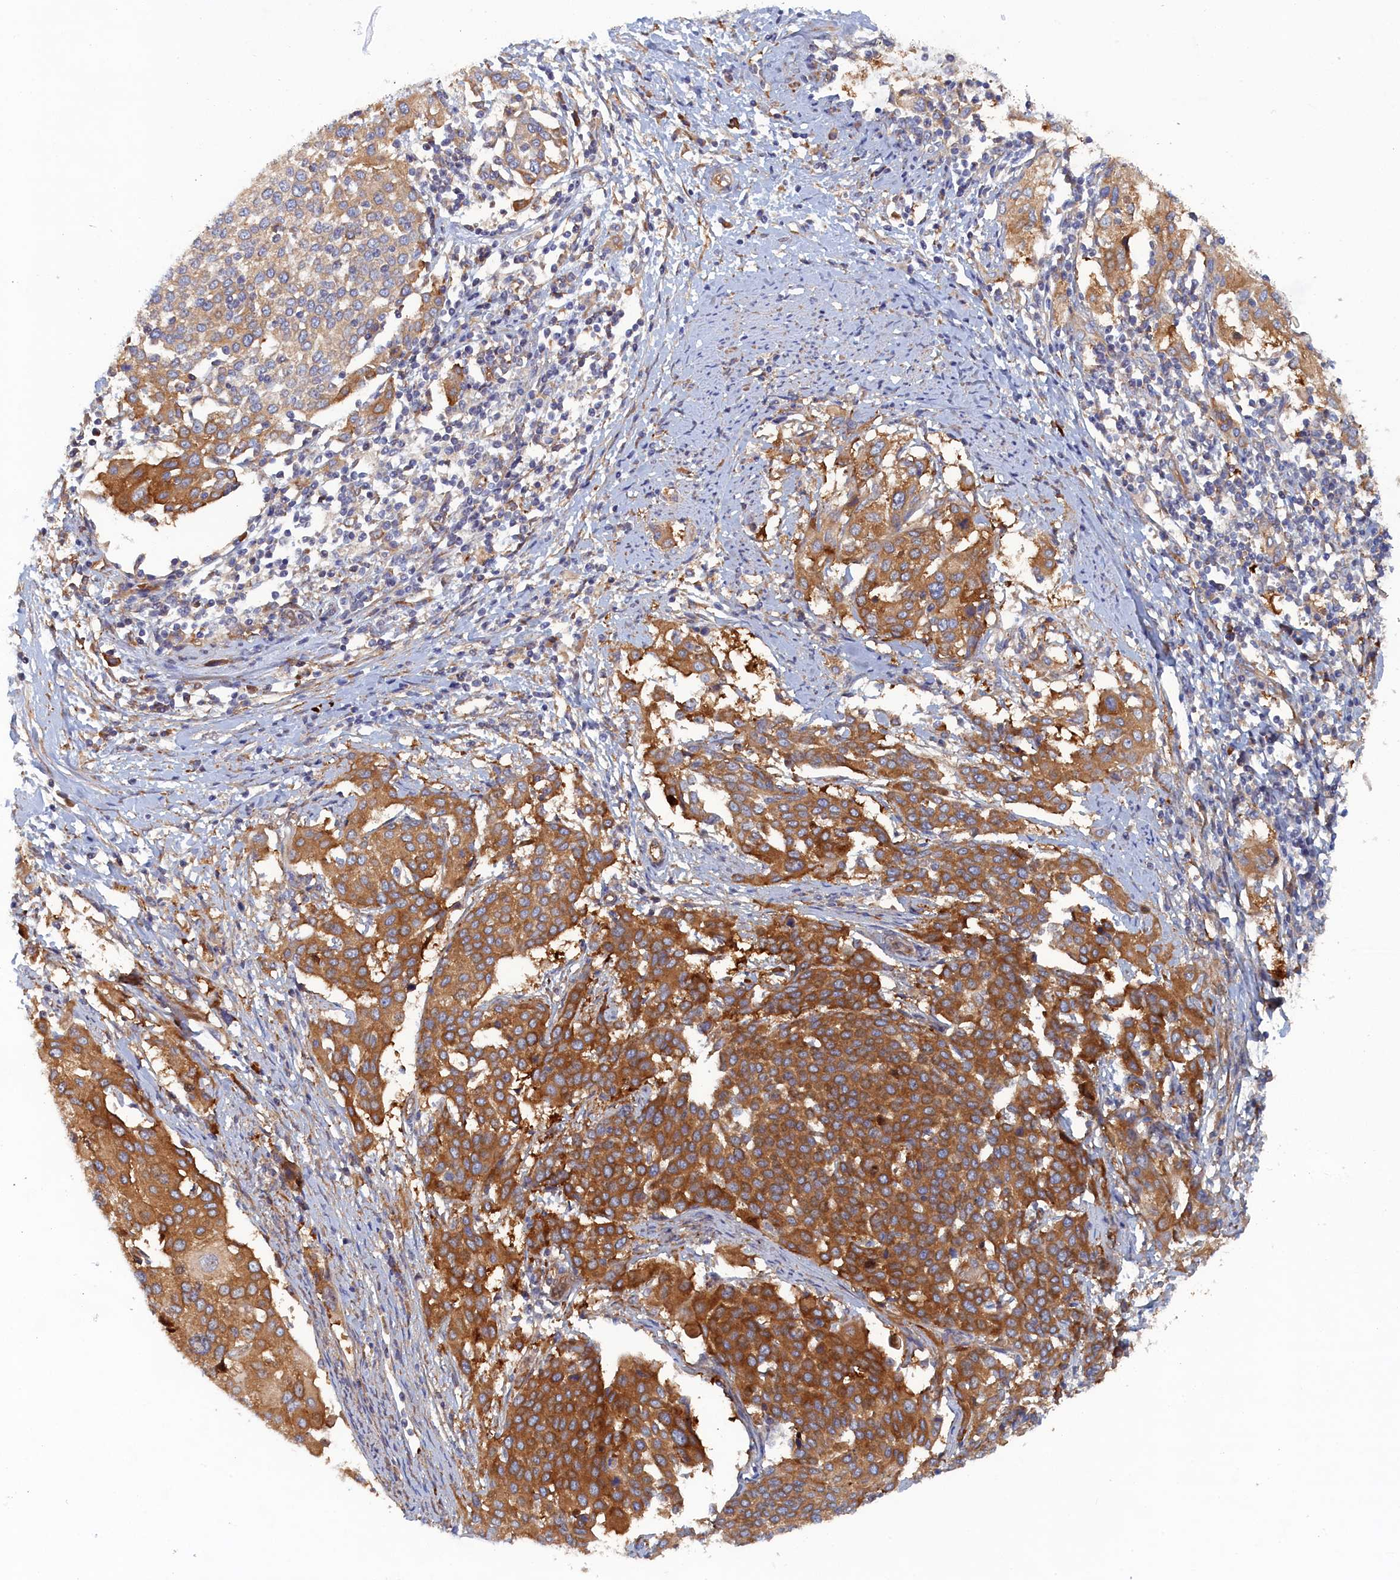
{"staining": {"intensity": "moderate", "quantity": ">75%", "location": "cytoplasmic/membranous"}, "tissue": "cervical cancer", "cell_type": "Tumor cells", "image_type": "cancer", "snomed": [{"axis": "morphology", "description": "Squamous cell carcinoma, NOS"}, {"axis": "topography", "description": "Cervix"}], "caption": "Tumor cells display medium levels of moderate cytoplasmic/membranous expression in approximately >75% of cells in human cervical cancer.", "gene": "TMEM196", "patient": {"sex": "female", "age": 44}}